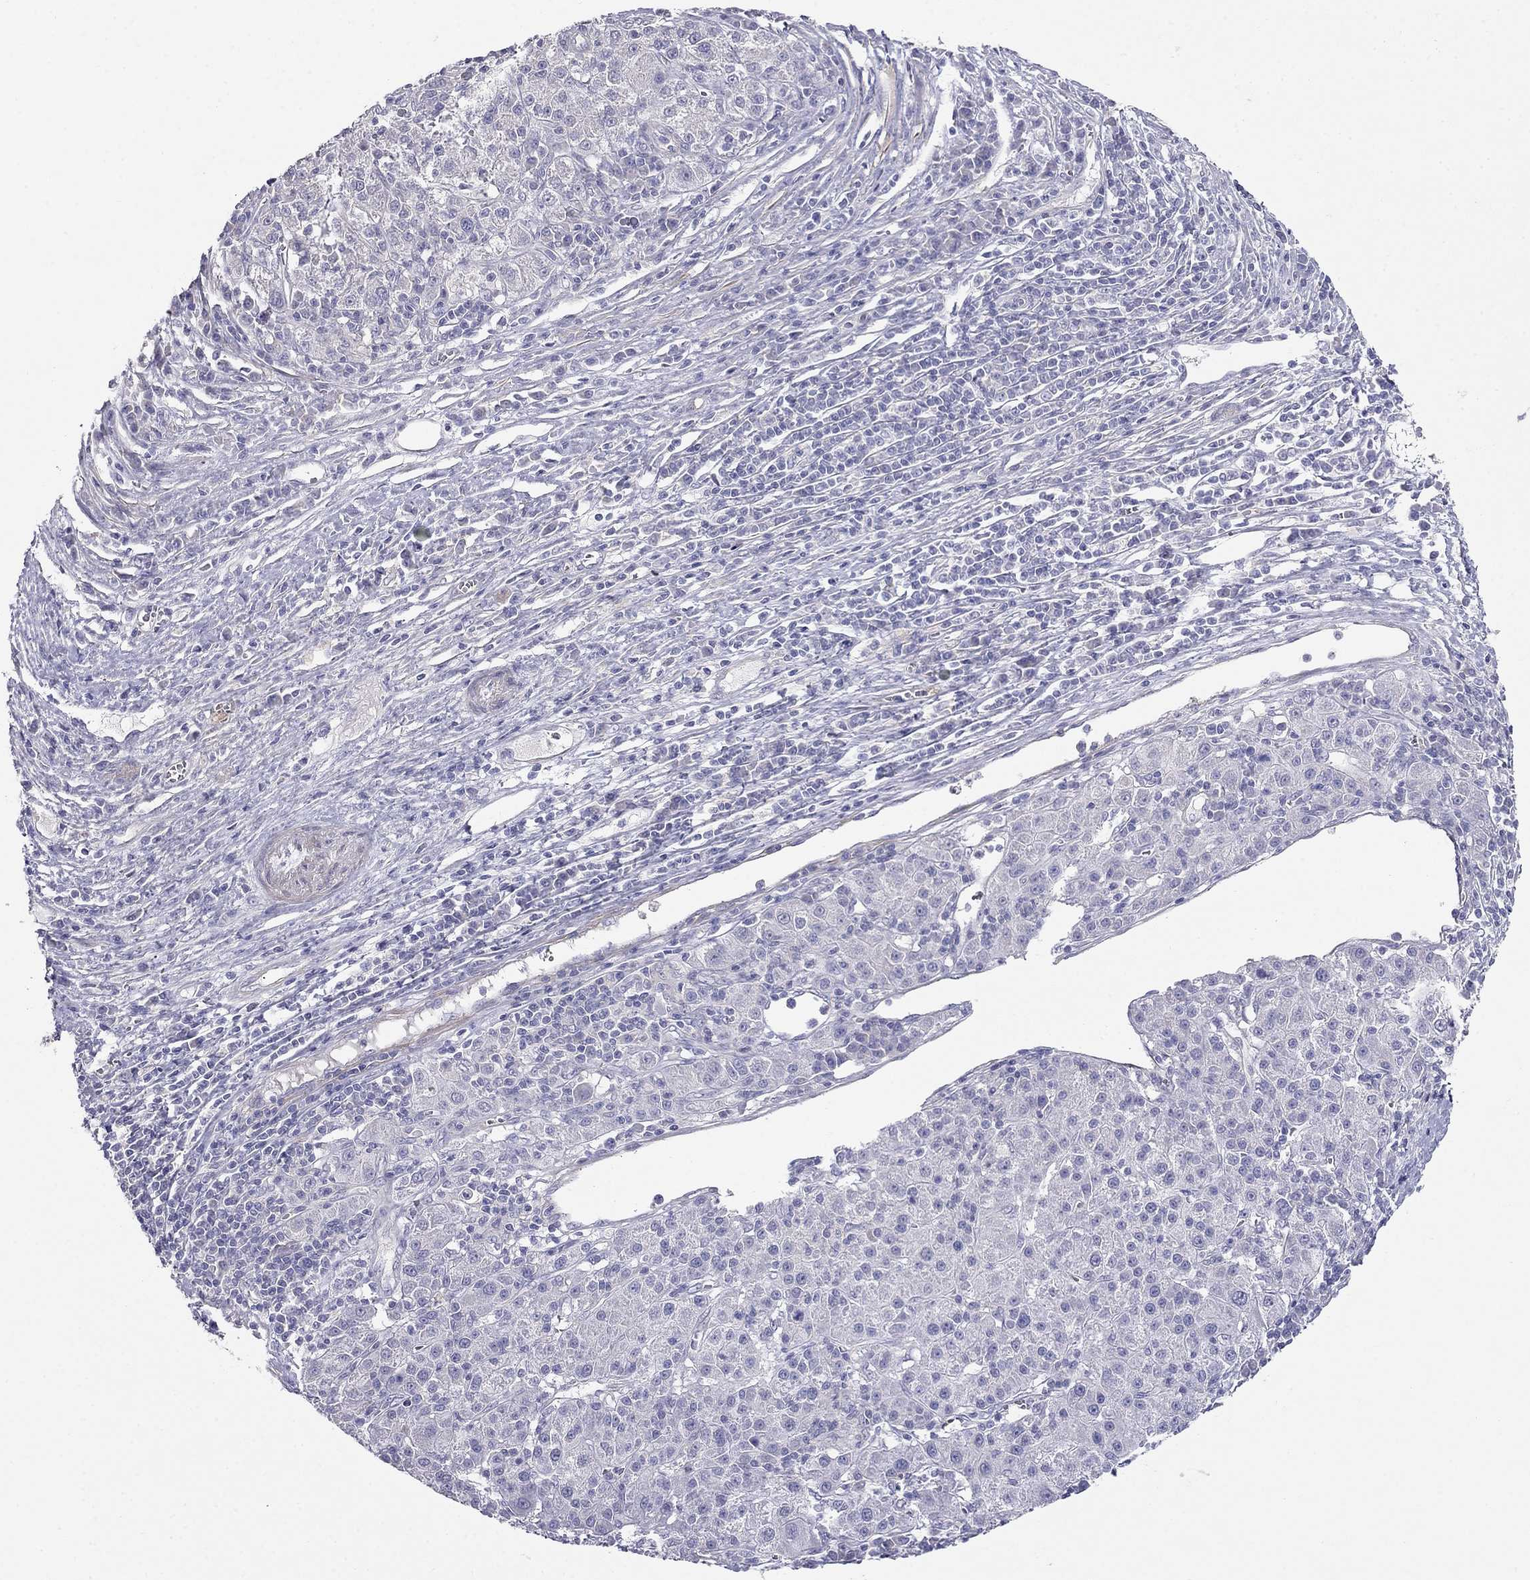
{"staining": {"intensity": "negative", "quantity": "none", "location": "none"}, "tissue": "liver cancer", "cell_type": "Tumor cells", "image_type": "cancer", "snomed": [{"axis": "morphology", "description": "Carcinoma, Hepatocellular, NOS"}, {"axis": "topography", "description": "Liver"}], "caption": "Image shows no protein positivity in tumor cells of liver hepatocellular carcinoma tissue.", "gene": "LY6H", "patient": {"sex": "female", "age": 60}}